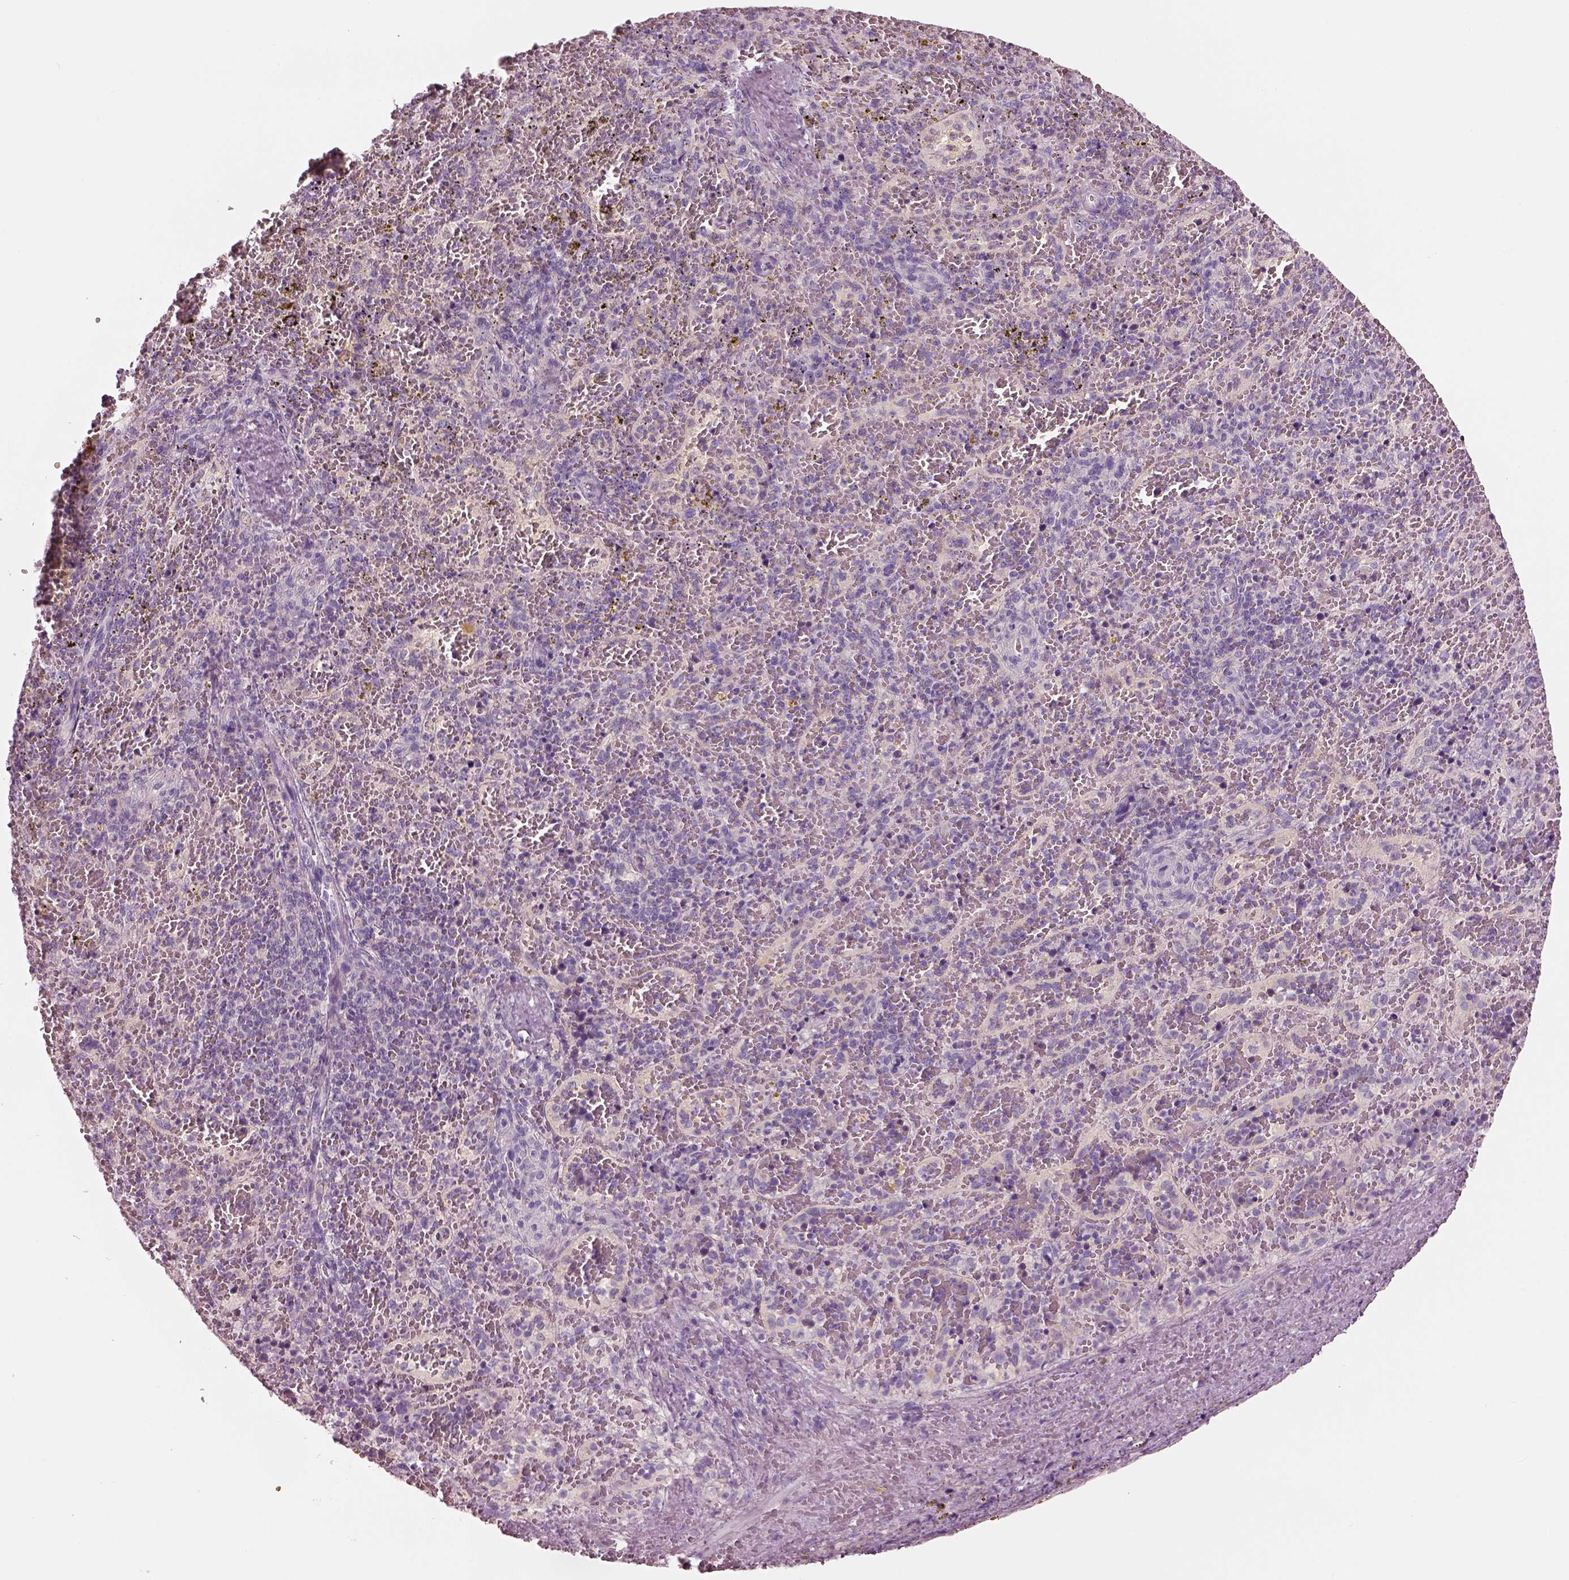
{"staining": {"intensity": "negative", "quantity": "none", "location": "none"}, "tissue": "spleen", "cell_type": "Cells in red pulp", "image_type": "normal", "snomed": [{"axis": "morphology", "description": "Normal tissue, NOS"}, {"axis": "topography", "description": "Spleen"}], "caption": "Spleen was stained to show a protein in brown. There is no significant staining in cells in red pulp.", "gene": "ELSPBP1", "patient": {"sex": "female", "age": 50}}